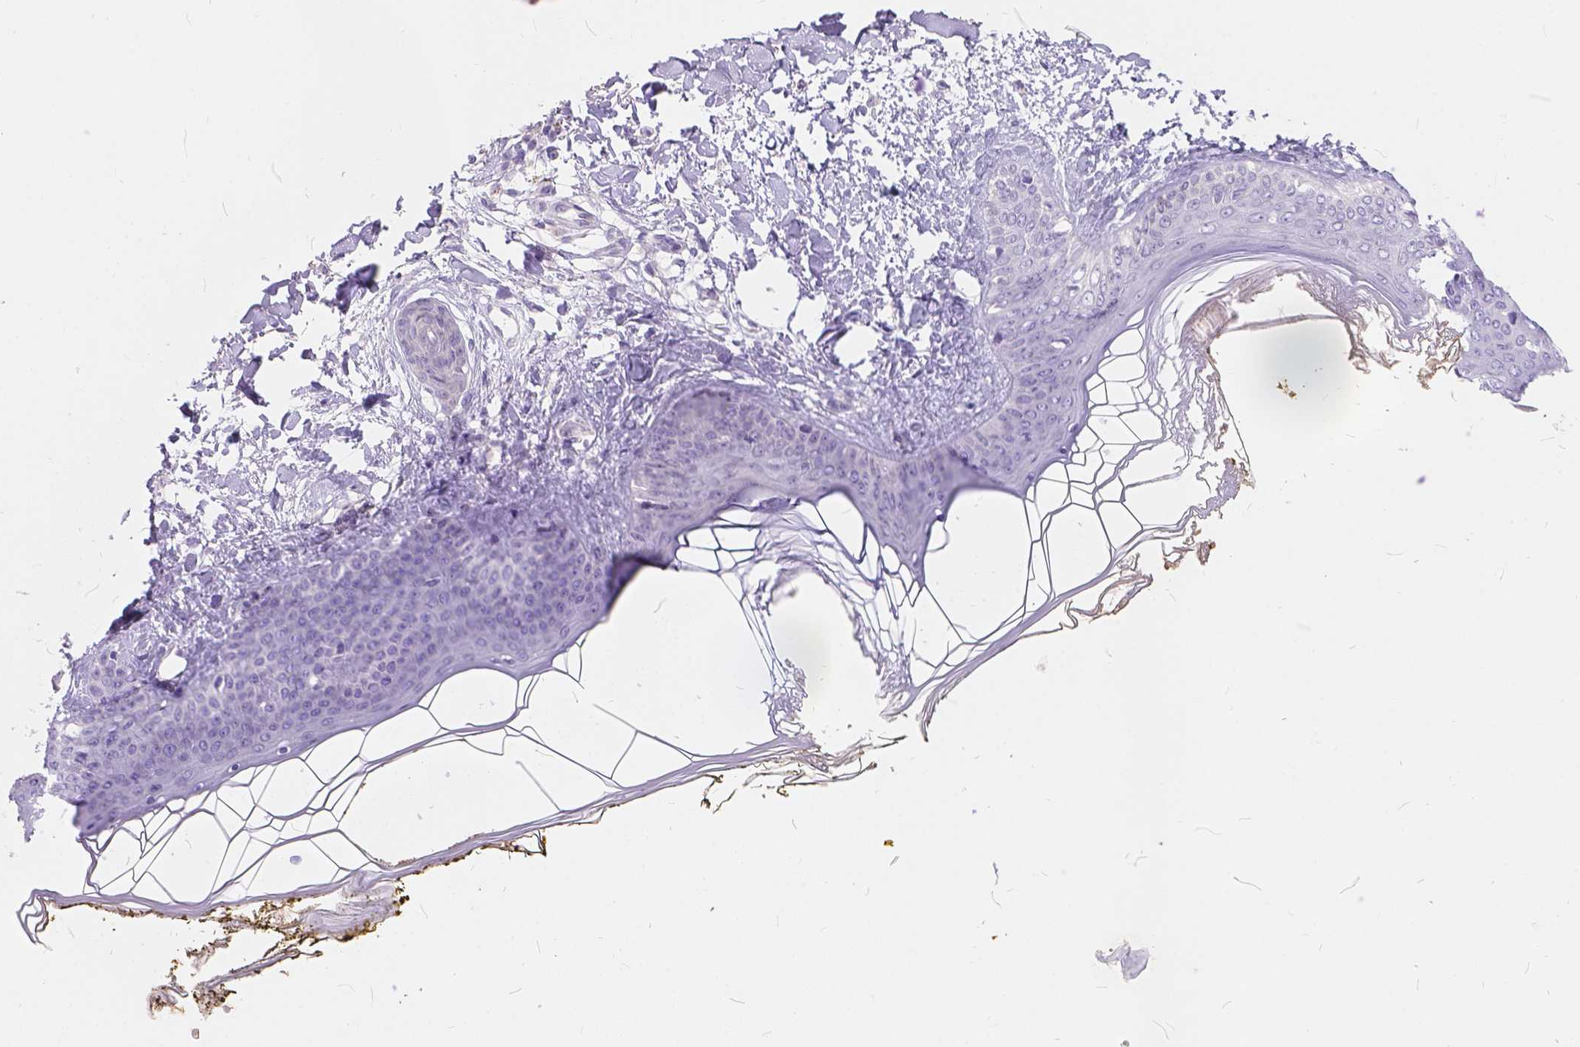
{"staining": {"intensity": "negative", "quantity": "none", "location": "none"}, "tissue": "skin", "cell_type": "Fibroblasts", "image_type": "normal", "snomed": [{"axis": "morphology", "description": "Normal tissue, NOS"}, {"axis": "topography", "description": "Skin"}], "caption": "An immunohistochemistry (IHC) histopathology image of benign skin is shown. There is no staining in fibroblasts of skin.", "gene": "PEX11G", "patient": {"sex": "female", "age": 34}}